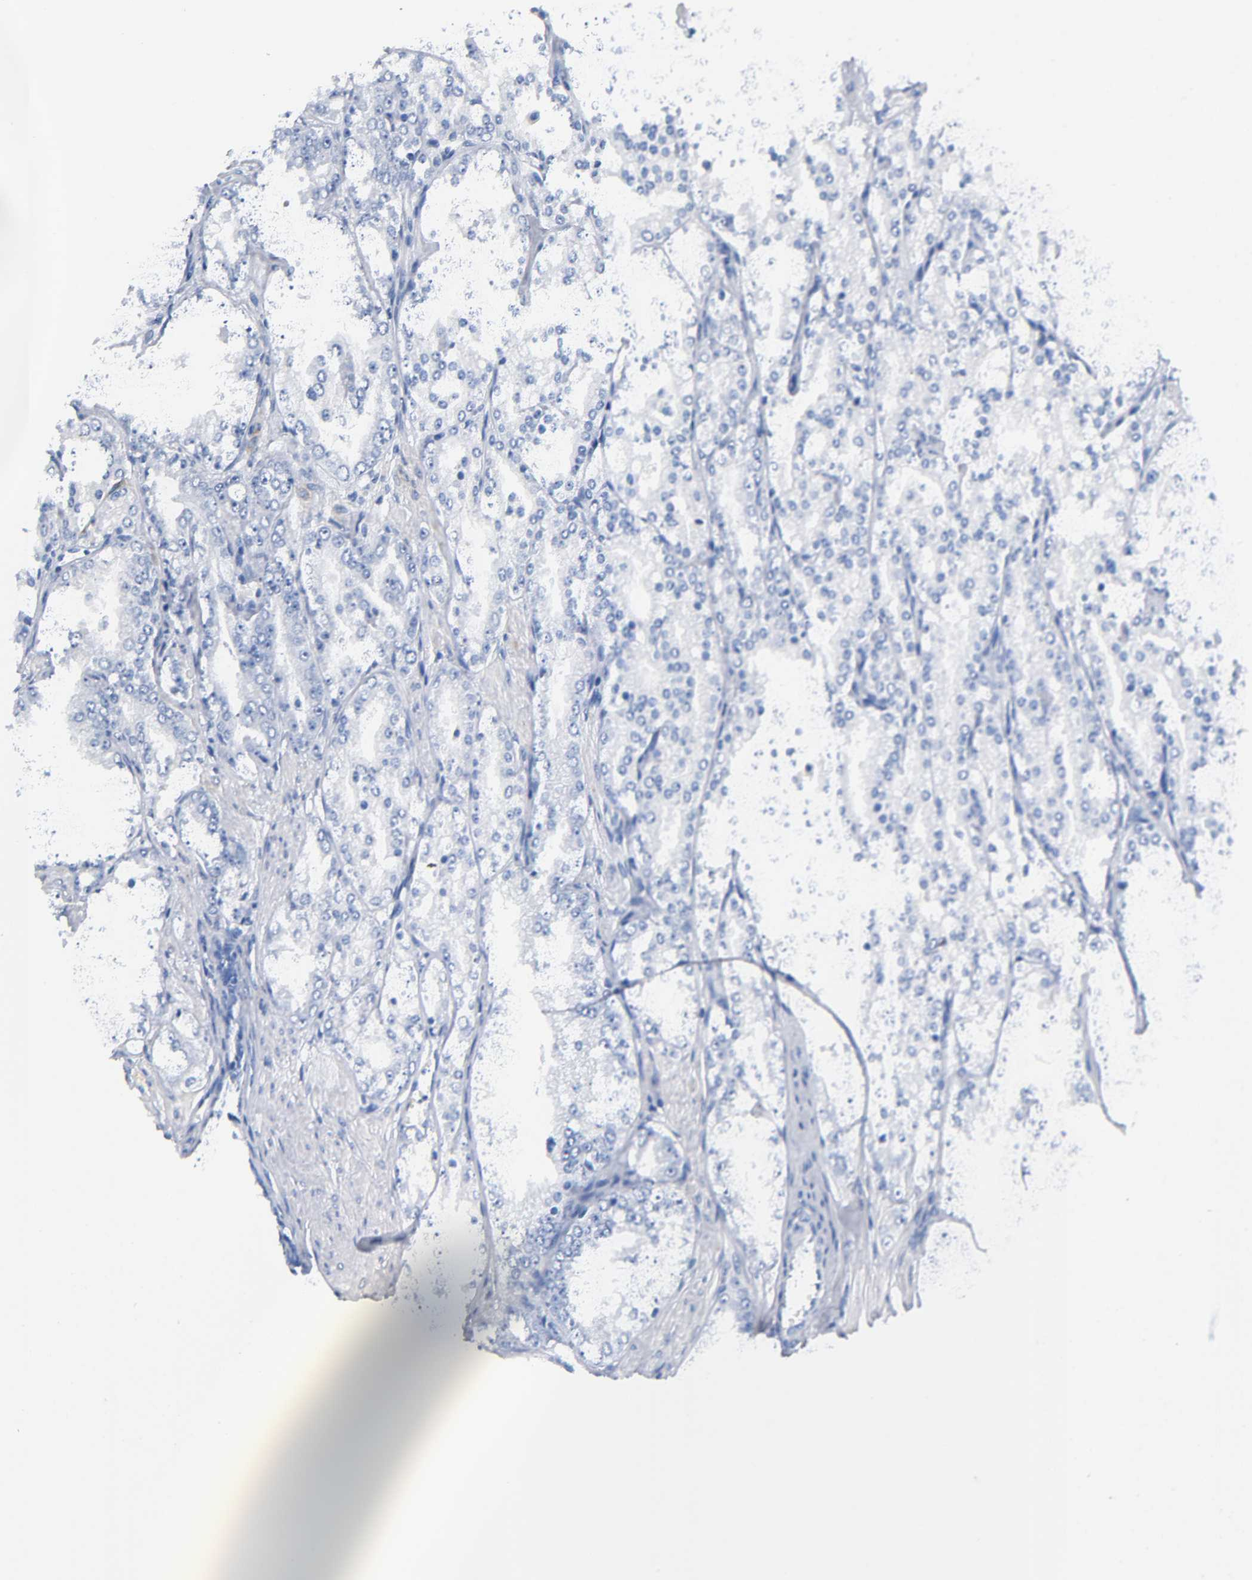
{"staining": {"intensity": "negative", "quantity": "none", "location": "none"}, "tissue": "prostate cancer", "cell_type": "Tumor cells", "image_type": "cancer", "snomed": [{"axis": "morphology", "description": "Adenocarcinoma, High grade"}, {"axis": "topography", "description": "Prostate"}], "caption": "Immunohistochemical staining of high-grade adenocarcinoma (prostate) reveals no significant staining in tumor cells.", "gene": "SOS2", "patient": {"sex": "male", "age": 61}}